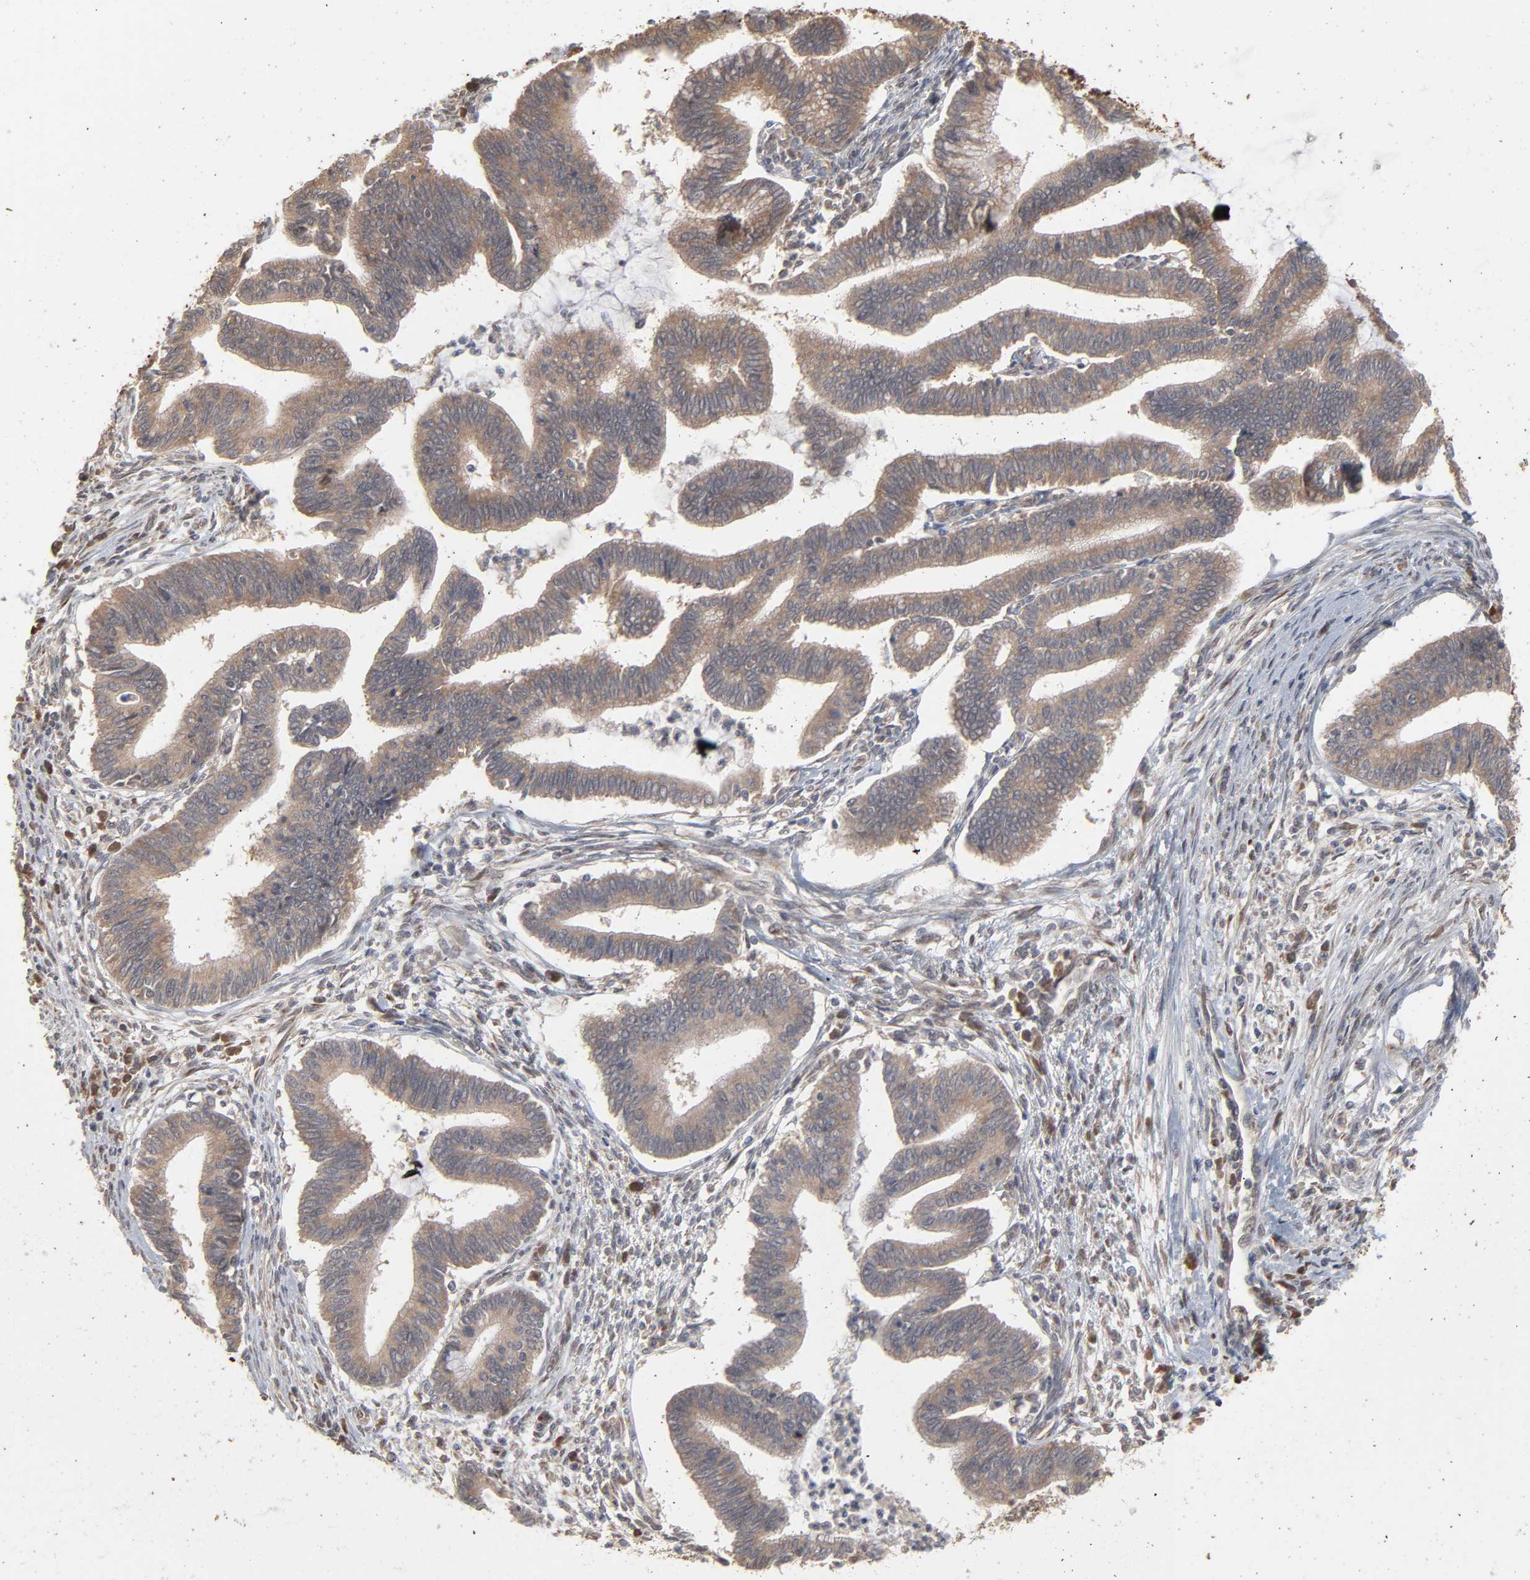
{"staining": {"intensity": "moderate", "quantity": ">75%", "location": "cytoplasmic/membranous"}, "tissue": "cervical cancer", "cell_type": "Tumor cells", "image_type": "cancer", "snomed": [{"axis": "morphology", "description": "Adenocarcinoma, NOS"}, {"axis": "topography", "description": "Cervix"}], "caption": "Protein analysis of cervical cancer (adenocarcinoma) tissue demonstrates moderate cytoplasmic/membranous positivity in about >75% of tumor cells.", "gene": "SCFD1", "patient": {"sex": "female", "age": 36}}